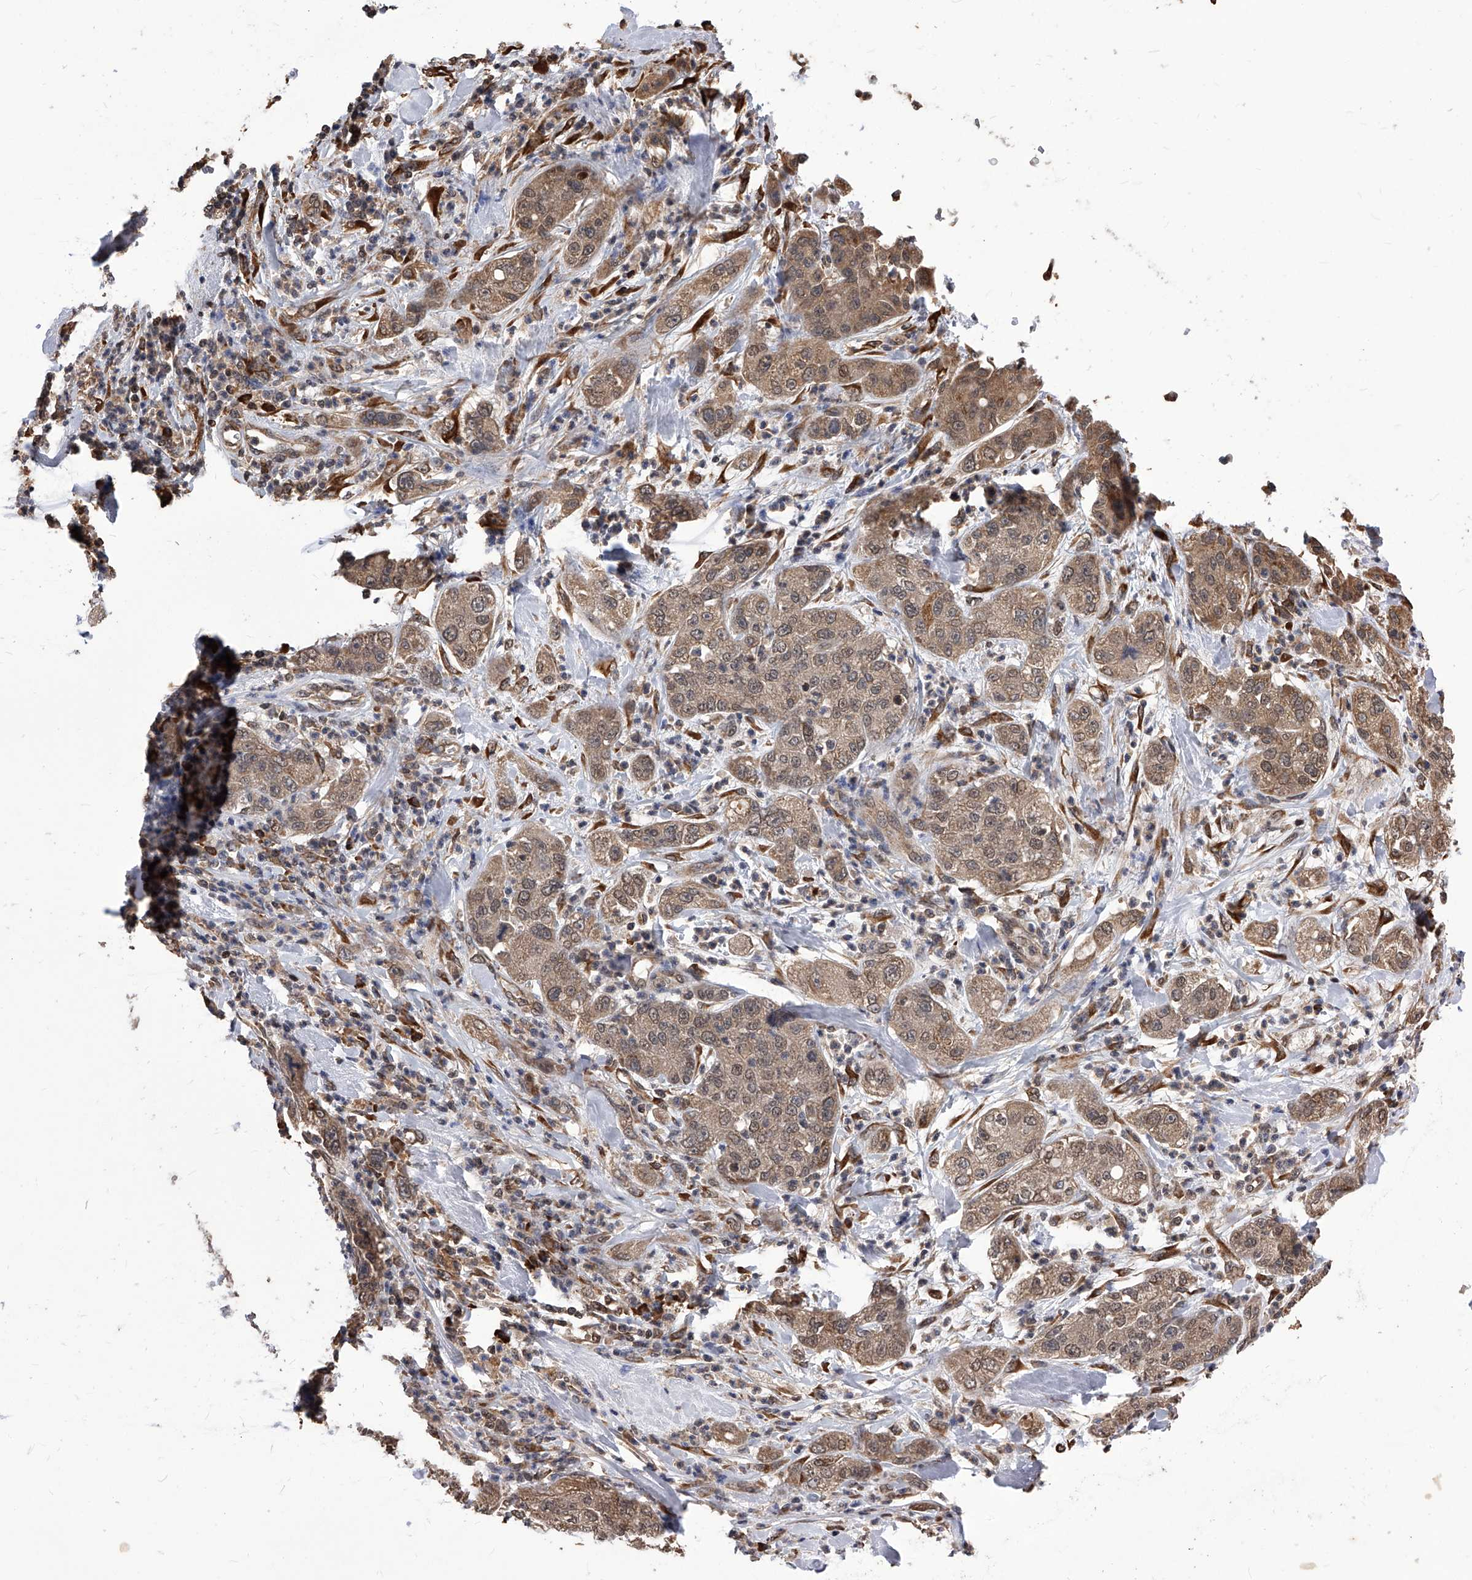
{"staining": {"intensity": "moderate", "quantity": ">75%", "location": "cytoplasmic/membranous,nuclear"}, "tissue": "pancreatic cancer", "cell_type": "Tumor cells", "image_type": "cancer", "snomed": [{"axis": "morphology", "description": "Adenocarcinoma, NOS"}, {"axis": "topography", "description": "Pancreas"}], "caption": "High-magnification brightfield microscopy of pancreatic adenocarcinoma stained with DAB (3,3'-diaminobenzidine) (brown) and counterstained with hematoxylin (blue). tumor cells exhibit moderate cytoplasmic/membranous and nuclear positivity is seen in approximately>75% of cells. (IHC, brightfield microscopy, high magnification).", "gene": "ID1", "patient": {"sex": "female", "age": 78}}